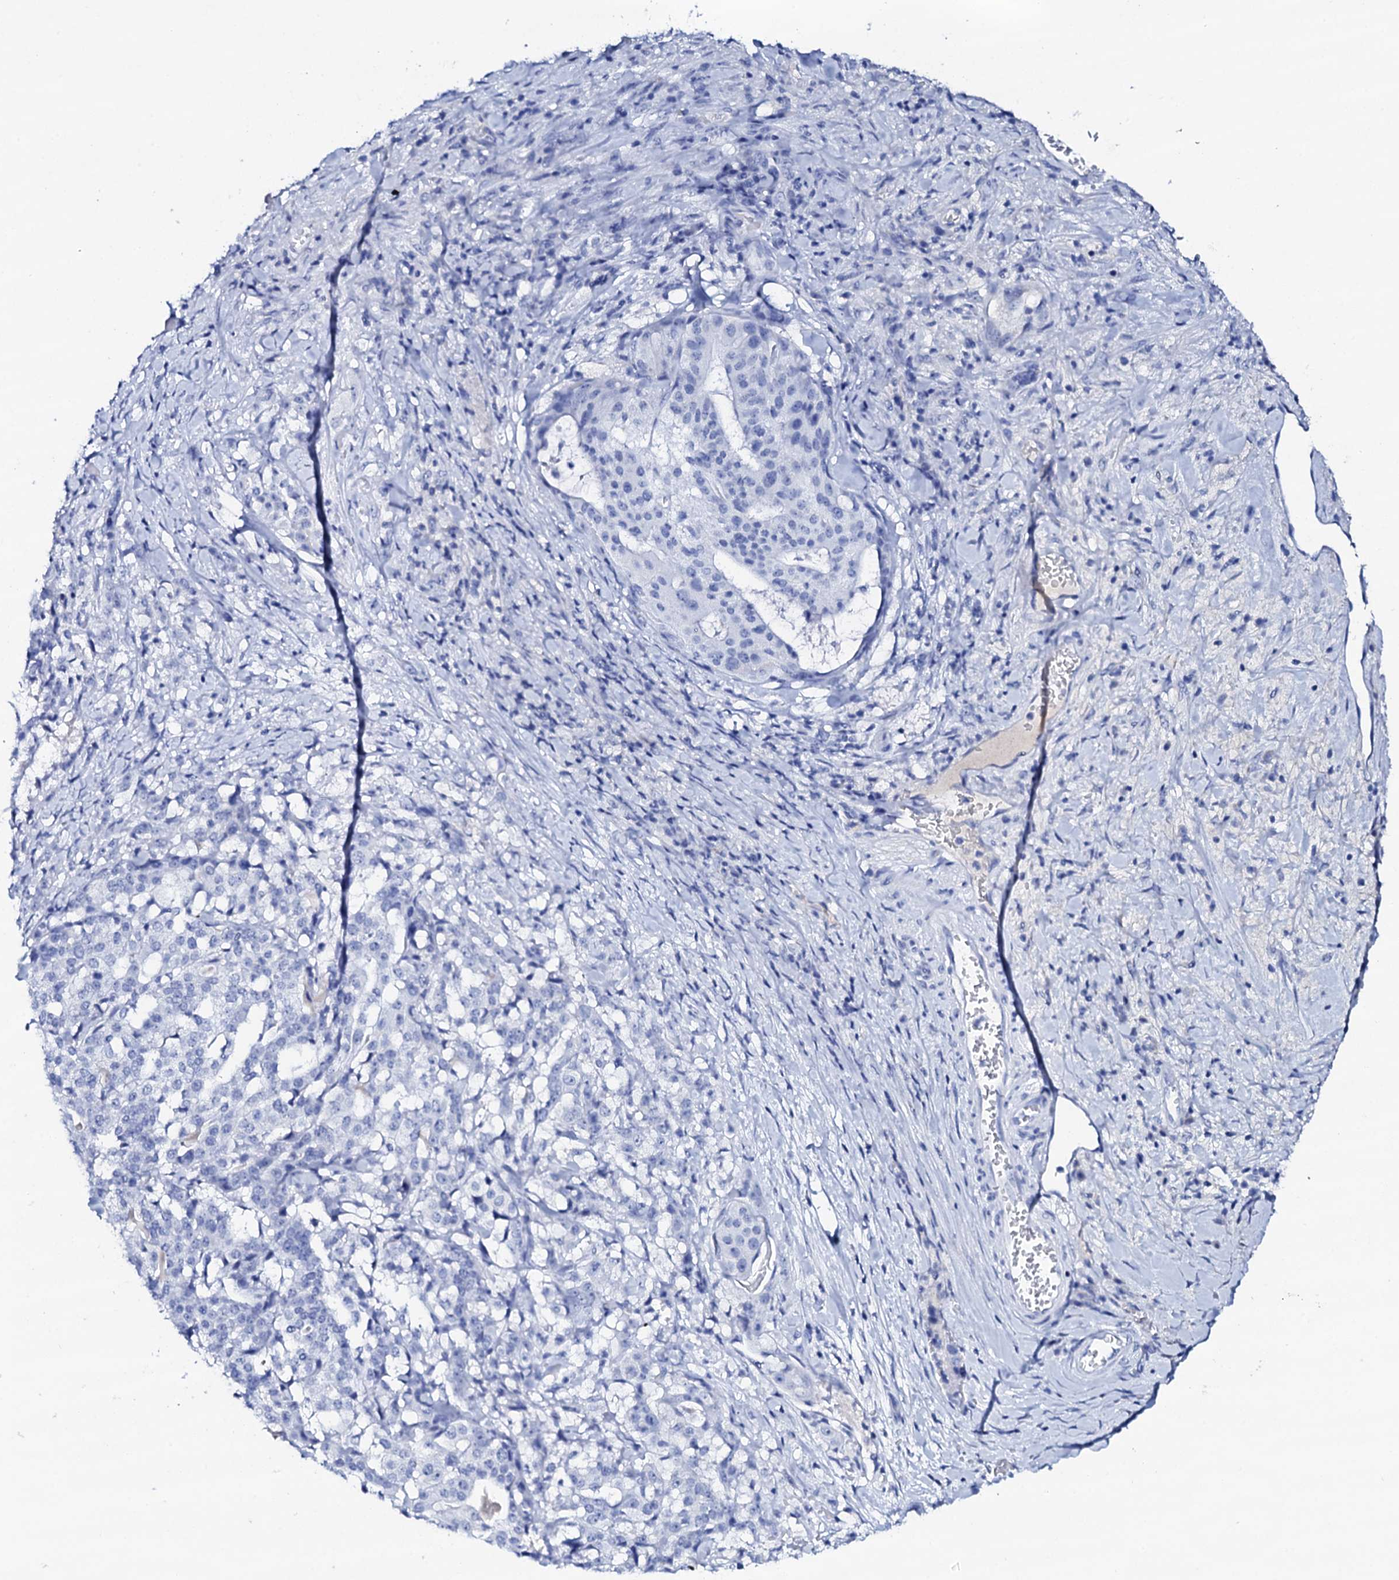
{"staining": {"intensity": "negative", "quantity": "none", "location": "none"}, "tissue": "stomach cancer", "cell_type": "Tumor cells", "image_type": "cancer", "snomed": [{"axis": "morphology", "description": "Adenocarcinoma, NOS"}, {"axis": "topography", "description": "Stomach"}], "caption": "Image shows no significant protein positivity in tumor cells of stomach cancer (adenocarcinoma).", "gene": "FBXL16", "patient": {"sex": "male", "age": 48}}